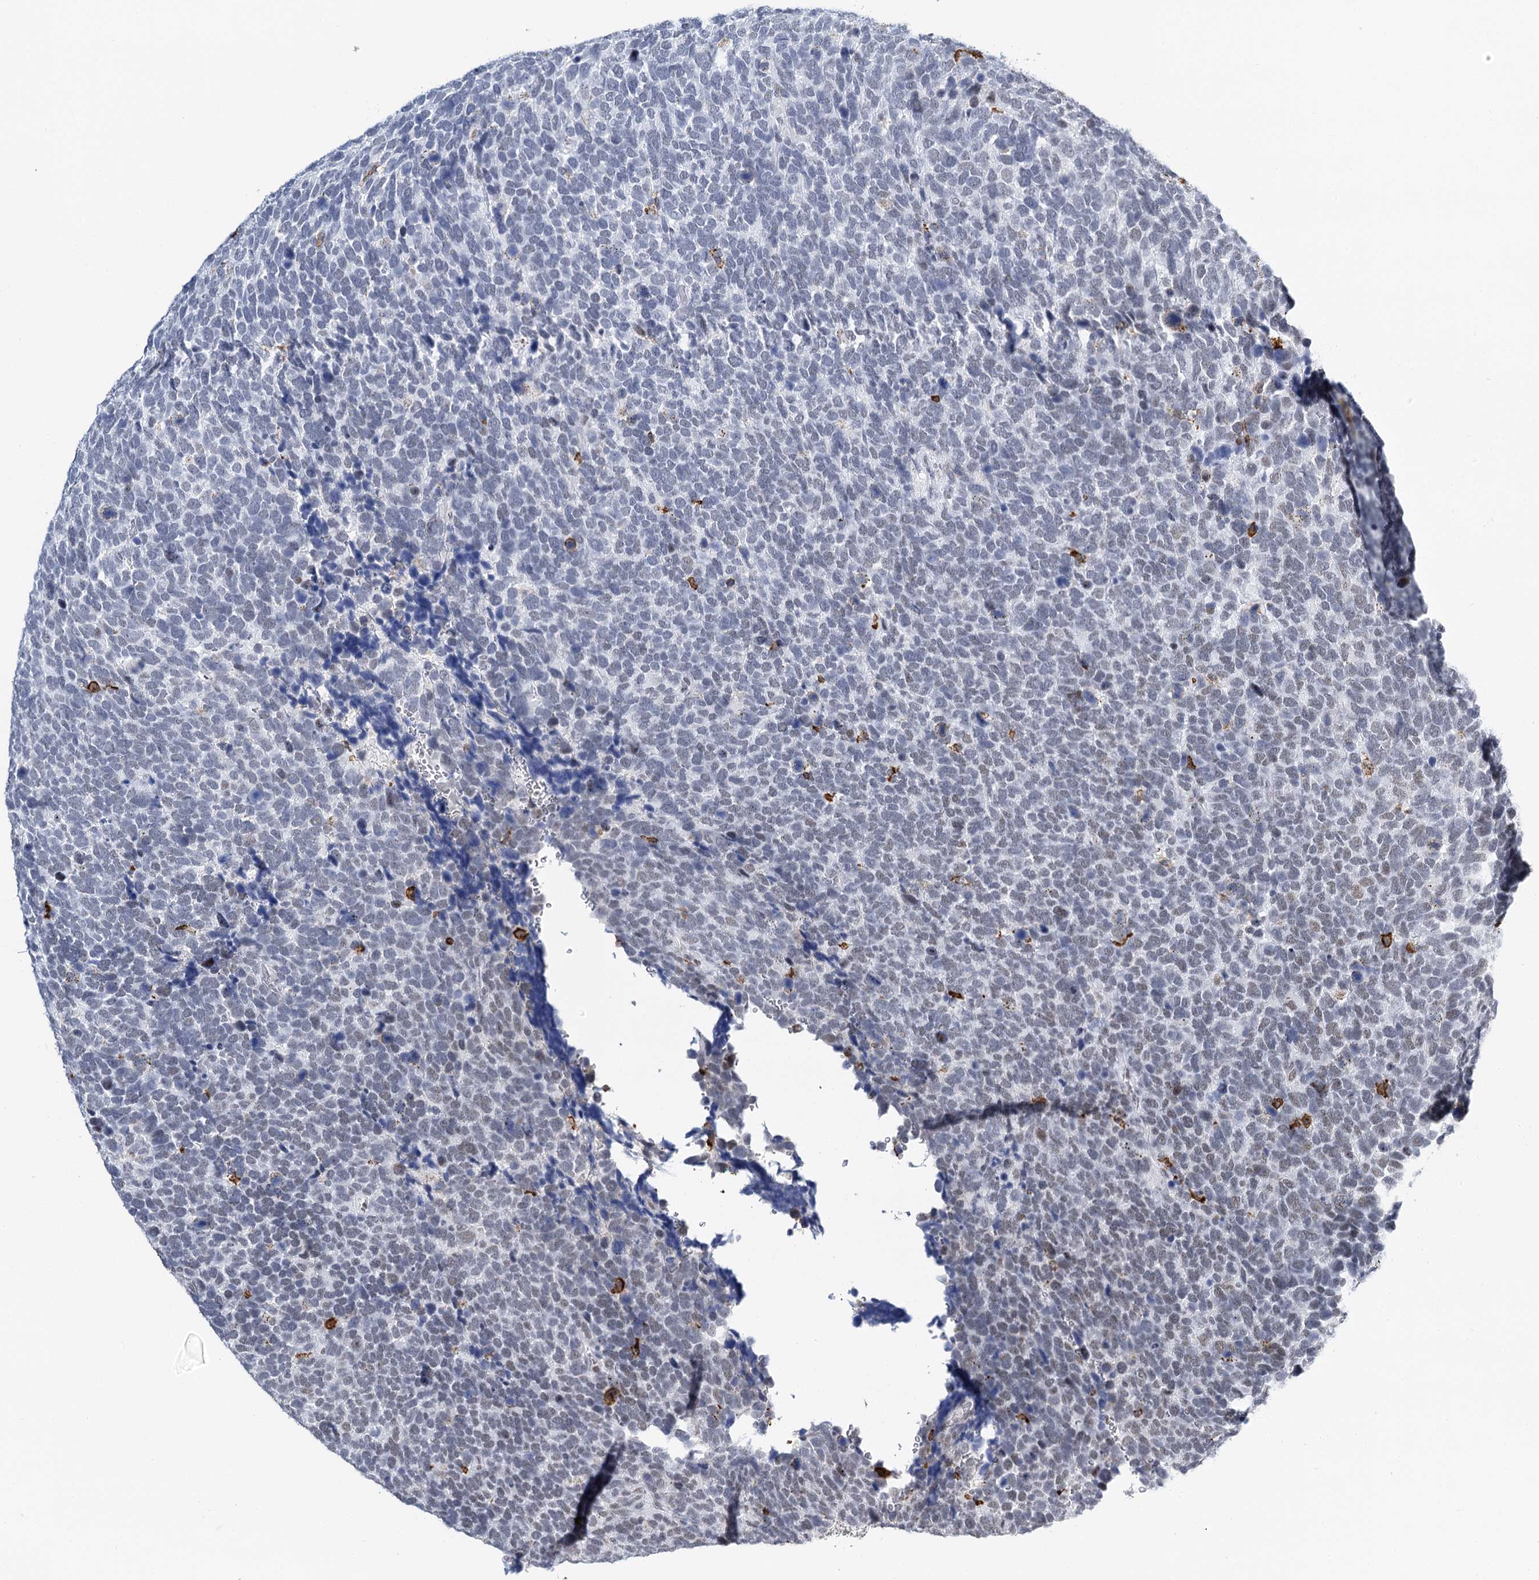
{"staining": {"intensity": "negative", "quantity": "none", "location": "none"}, "tissue": "urothelial cancer", "cell_type": "Tumor cells", "image_type": "cancer", "snomed": [{"axis": "morphology", "description": "Urothelial carcinoma, High grade"}, {"axis": "topography", "description": "Urinary bladder"}], "caption": "Immunohistochemistry (IHC) image of neoplastic tissue: high-grade urothelial carcinoma stained with DAB demonstrates no significant protein positivity in tumor cells.", "gene": "BARD1", "patient": {"sex": "female", "age": 82}}